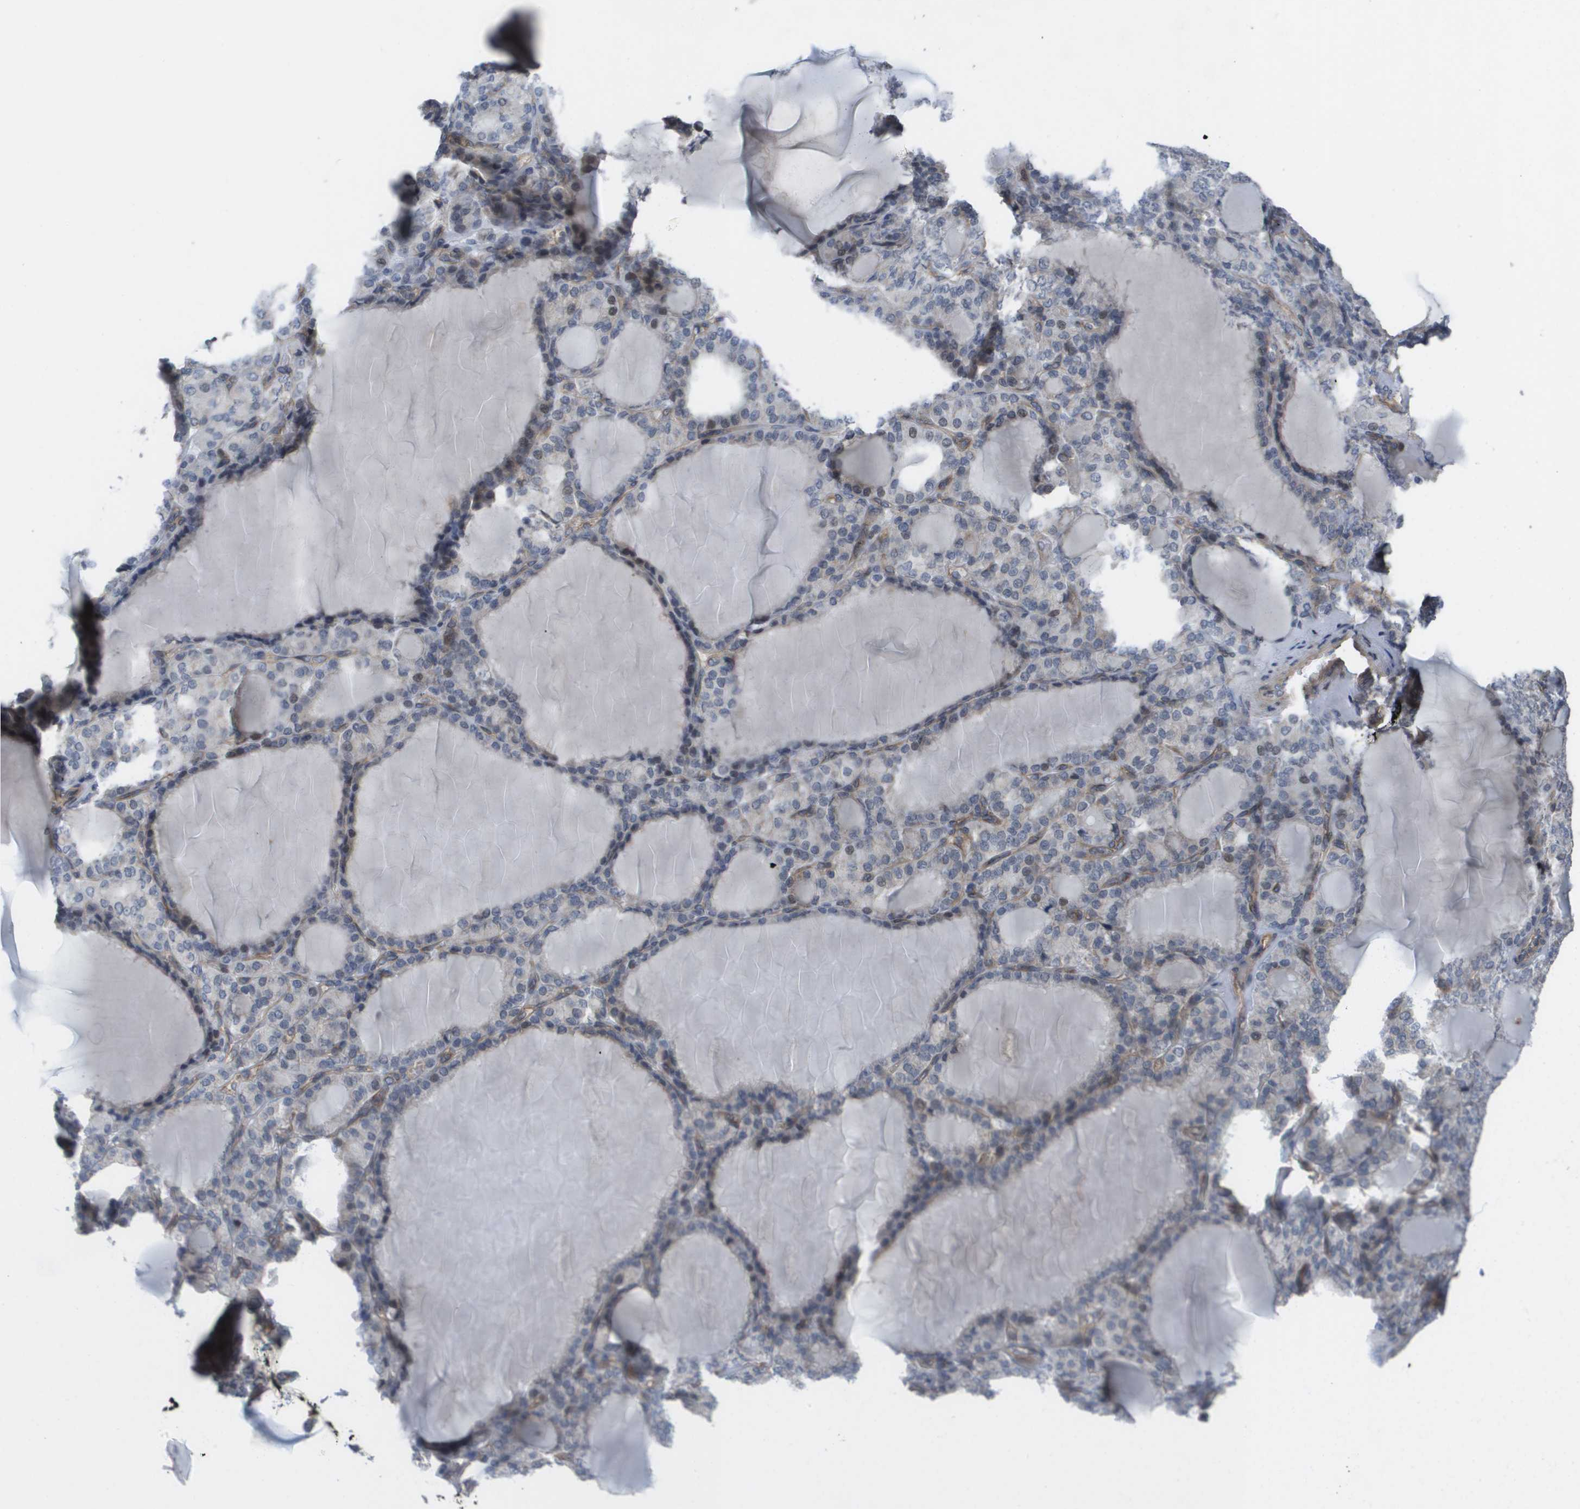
{"staining": {"intensity": "moderate", "quantity": "25%-75%", "location": "cytoplasmic/membranous"}, "tissue": "thyroid gland", "cell_type": "Glandular cells", "image_type": "normal", "snomed": [{"axis": "morphology", "description": "Normal tissue, NOS"}, {"axis": "topography", "description": "Thyroid gland"}], "caption": "The histopathology image exhibits staining of unremarkable thyroid gland, revealing moderate cytoplasmic/membranous protein positivity (brown color) within glandular cells.", "gene": "MTARC2", "patient": {"sex": "female", "age": 28}}